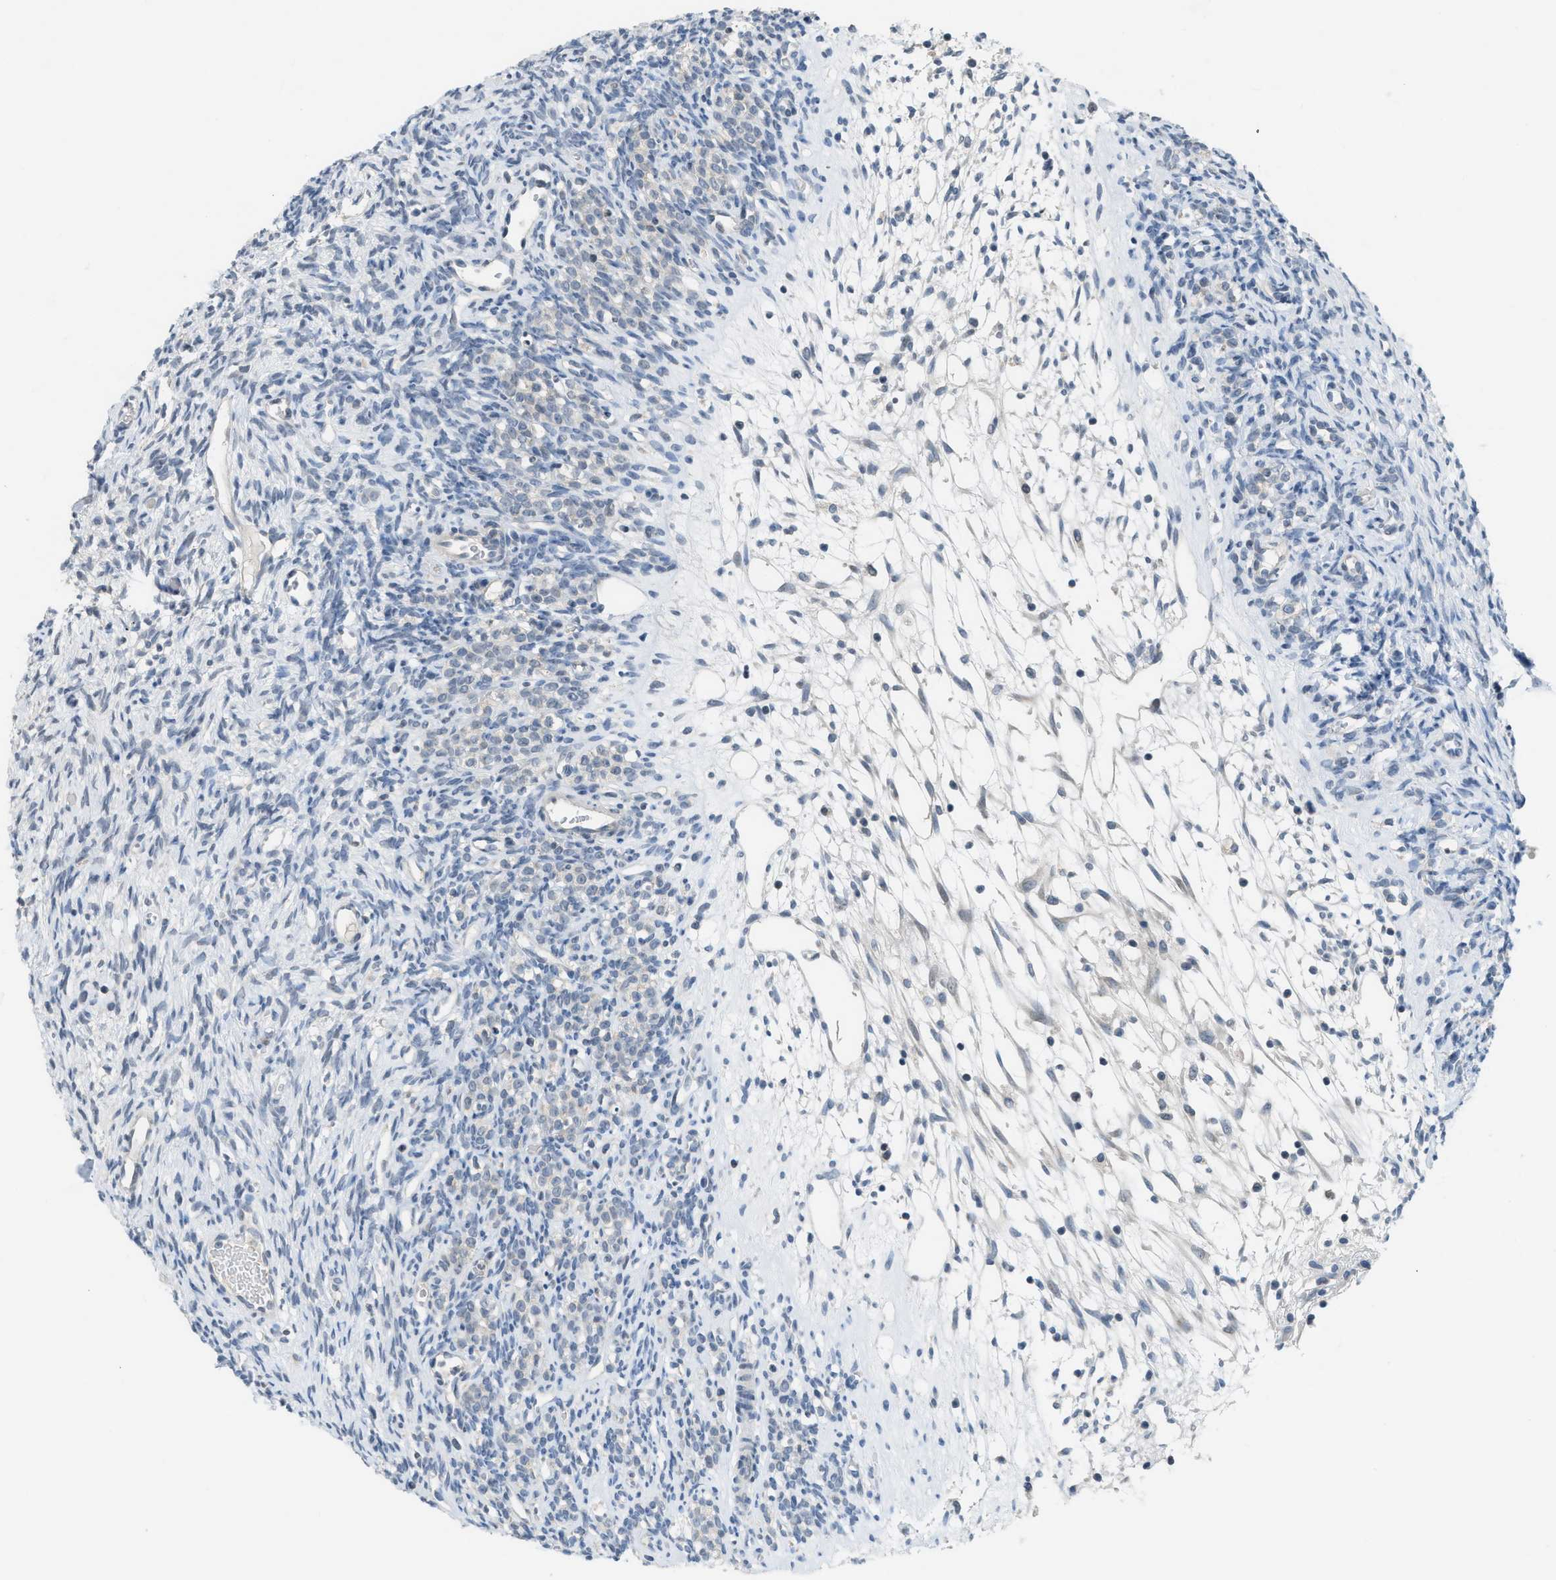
{"staining": {"intensity": "negative", "quantity": "none", "location": "none"}, "tissue": "ovary", "cell_type": "Ovarian stroma cells", "image_type": "normal", "snomed": [{"axis": "morphology", "description": "Normal tissue, NOS"}, {"axis": "topography", "description": "Ovary"}], "caption": "IHC micrograph of benign ovary: human ovary stained with DAB shows no significant protein positivity in ovarian stroma cells. (DAB immunohistochemistry (IHC), high magnification).", "gene": "TXNDC2", "patient": {"sex": "female", "age": 33}}